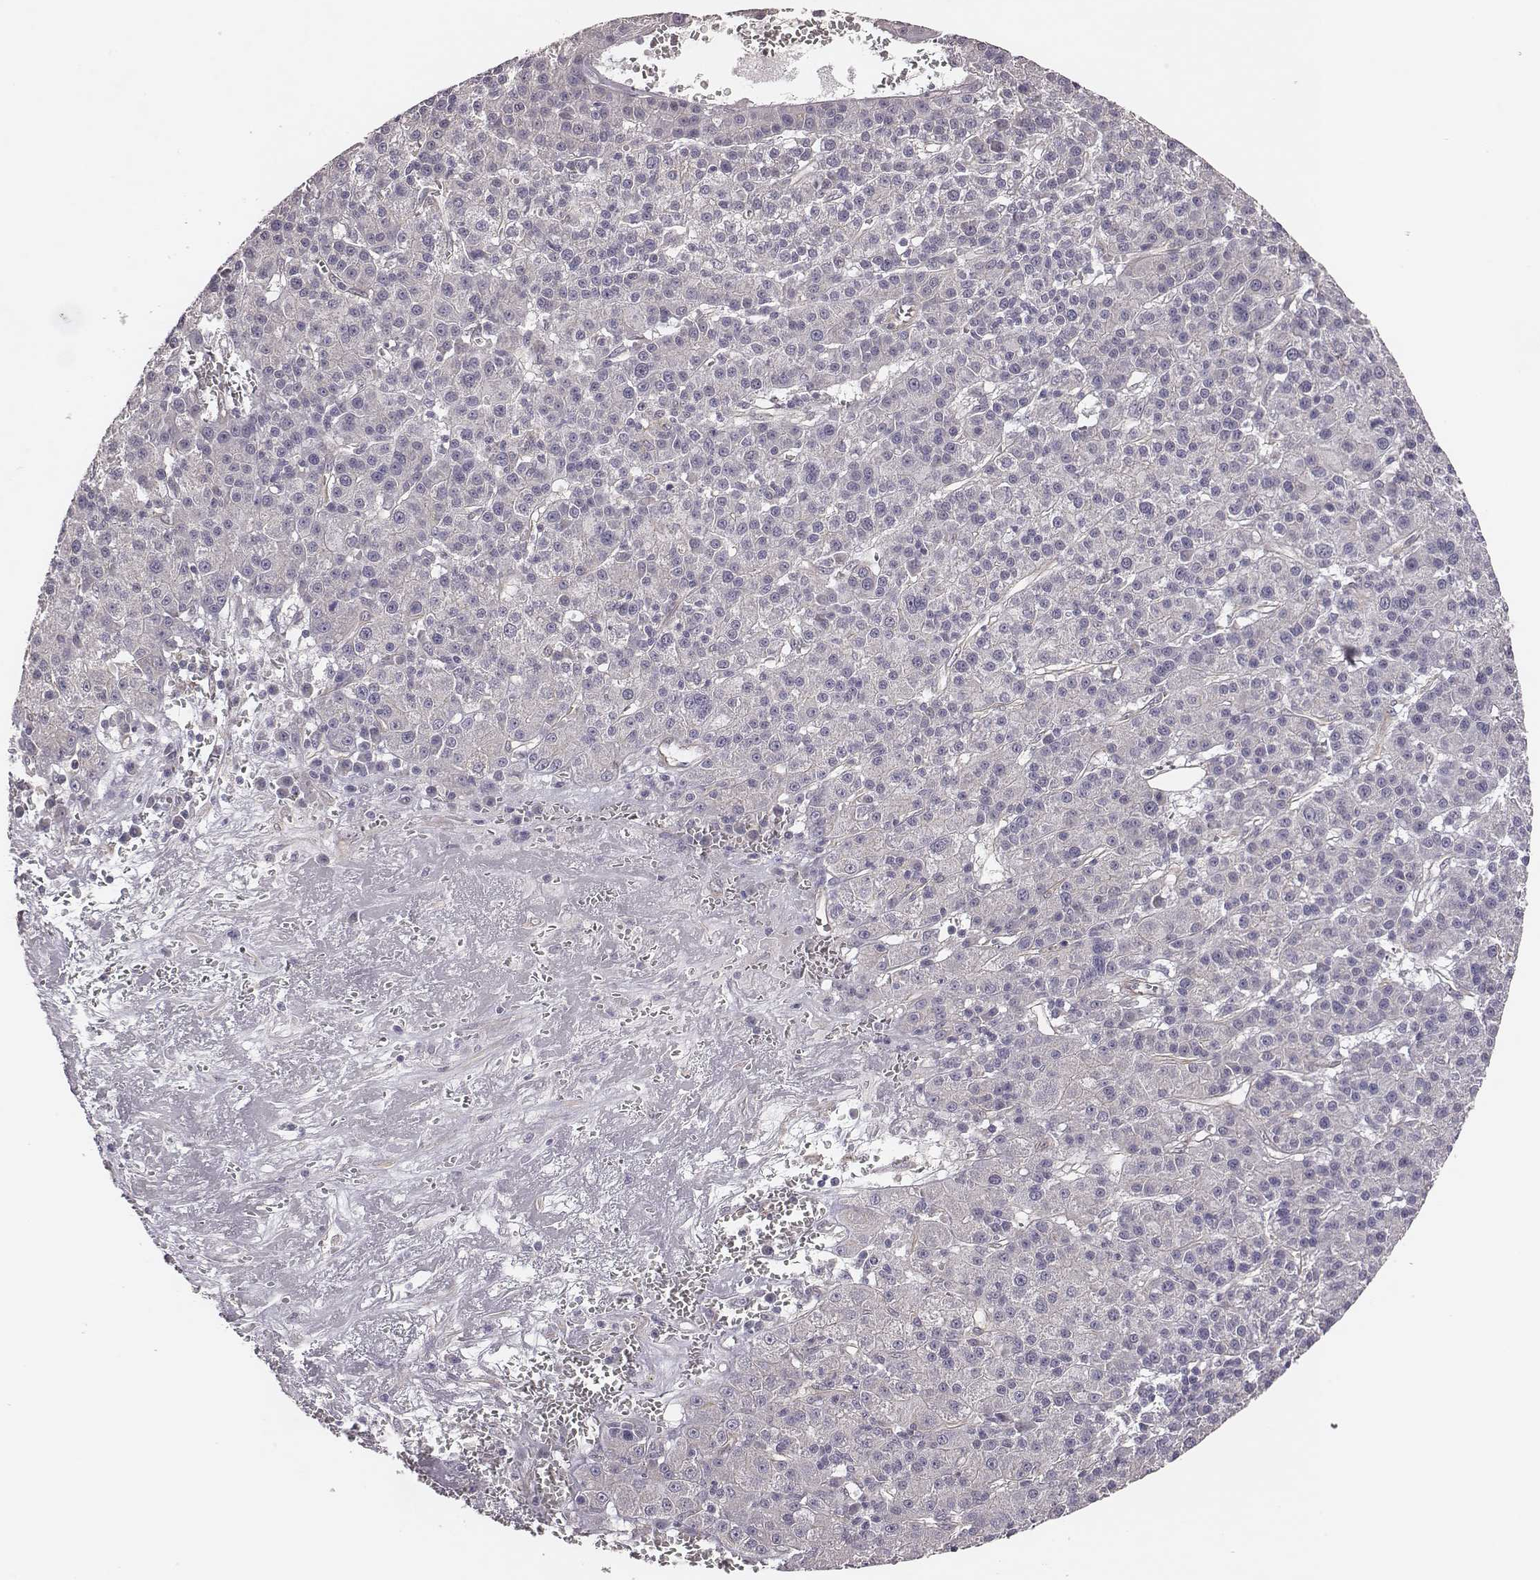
{"staining": {"intensity": "negative", "quantity": "none", "location": "none"}, "tissue": "liver cancer", "cell_type": "Tumor cells", "image_type": "cancer", "snomed": [{"axis": "morphology", "description": "Carcinoma, Hepatocellular, NOS"}, {"axis": "topography", "description": "Liver"}], "caption": "IHC of human liver cancer (hepatocellular carcinoma) exhibits no expression in tumor cells.", "gene": "SCARF1", "patient": {"sex": "female", "age": 60}}